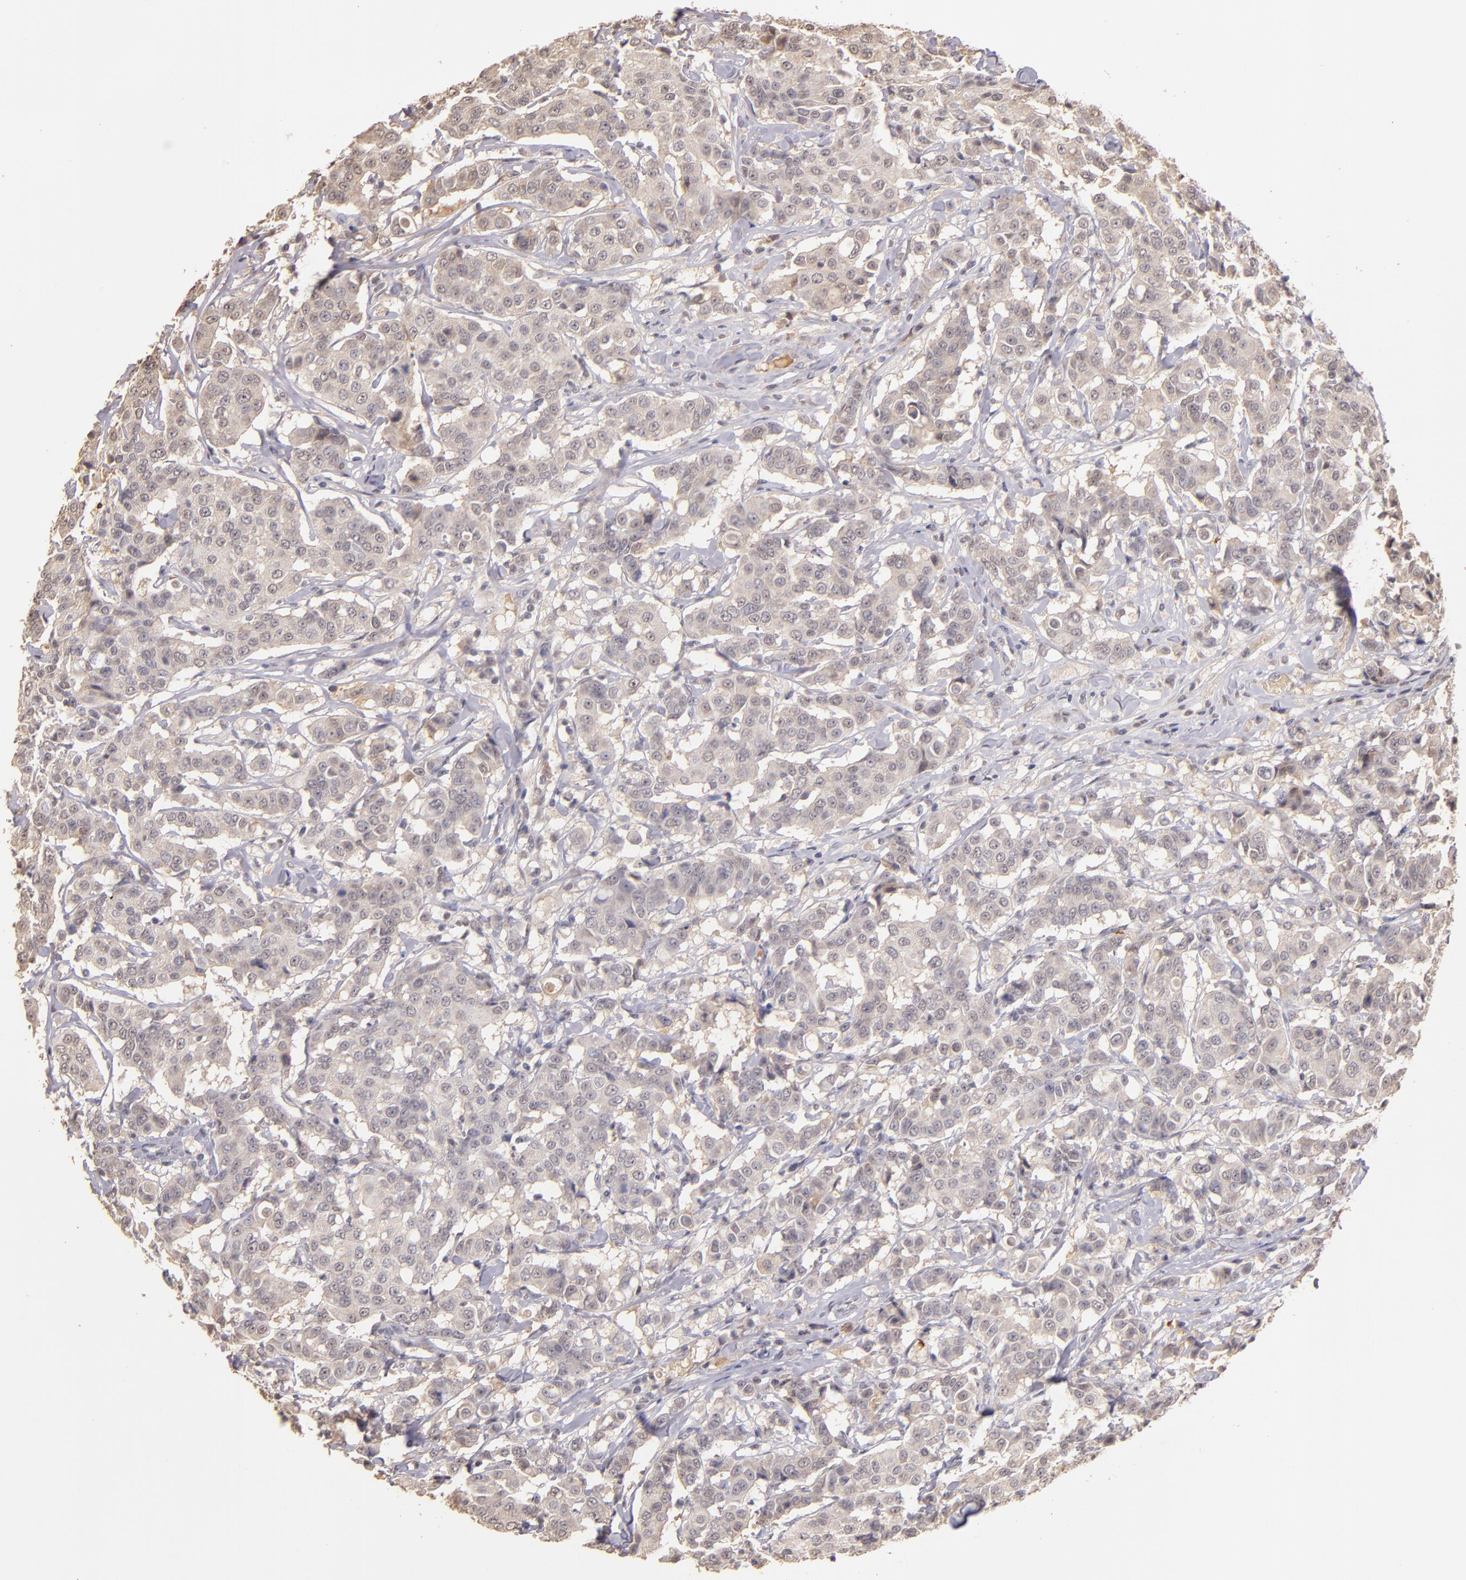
{"staining": {"intensity": "weak", "quantity": ">75%", "location": "cytoplasmic/membranous"}, "tissue": "breast cancer", "cell_type": "Tumor cells", "image_type": "cancer", "snomed": [{"axis": "morphology", "description": "Duct carcinoma"}, {"axis": "topography", "description": "Breast"}], "caption": "IHC of breast cancer exhibits low levels of weak cytoplasmic/membranous expression in about >75% of tumor cells.", "gene": "SERPINC1", "patient": {"sex": "female", "age": 27}}